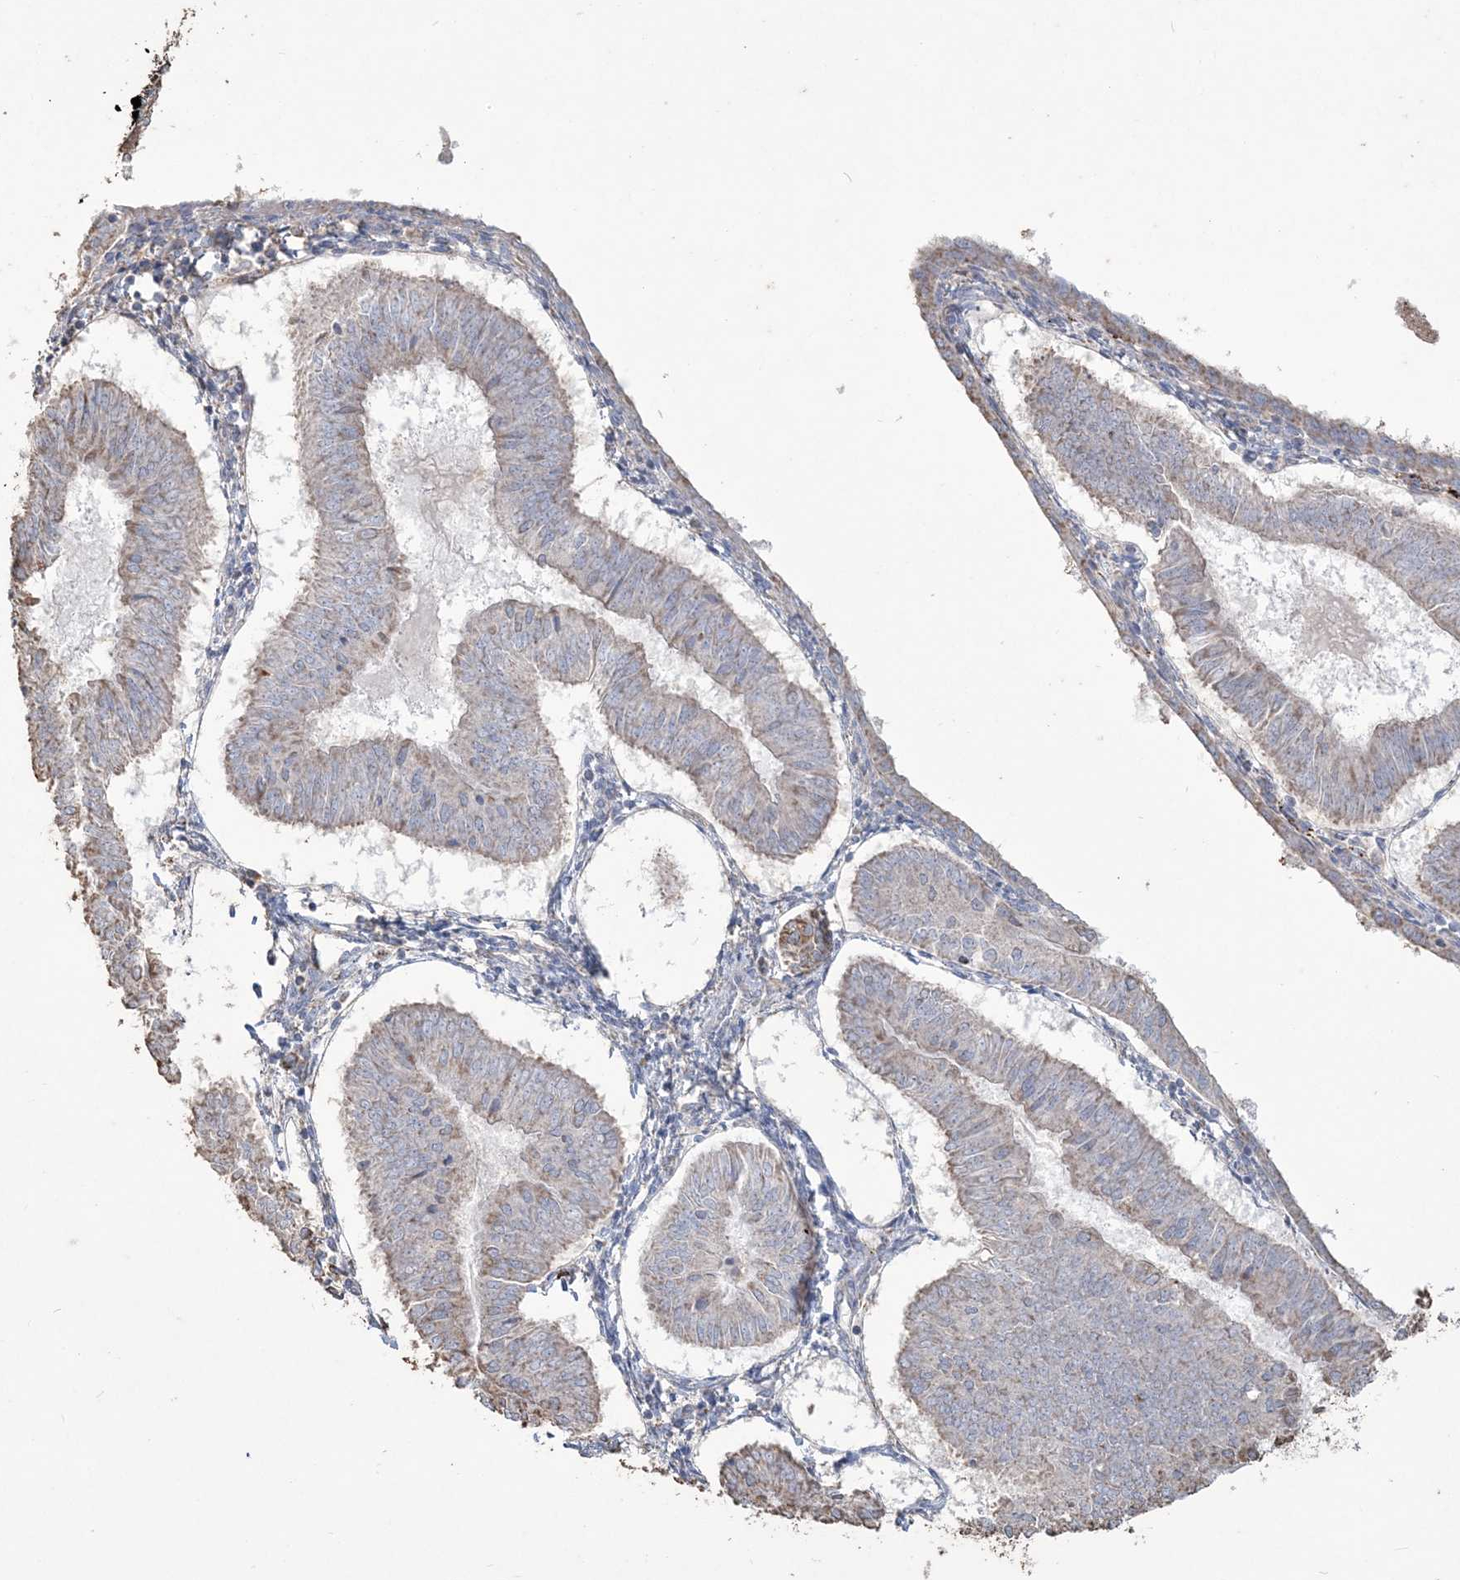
{"staining": {"intensity": "weak", "quantity": "25%-75%", "location": "cytoplasmic/membranous"}, "tissue": "endometrial cancer", "cell_type": "Tumor cells", "image_type": "cancer", "snomed": [{"axis": "morphology", "description": "Adenocarcinoma, NOS"}, {"axis": "topography", "description": "Endometrium"}], "caption": "Immunohistochemistry (IHC) photomicrograph of neoplastic tissue: adenocarcinoma (endometrial) stained using immunohistochemistry demonstrates low levels of weak protein expression localized specifically in the cytoplasmic/membranous of tumor cells, appearing as a cytoplasmic/membranous brown color.", "gene": "SFMBT2", "patient": {"sex": "female", "age": 58}}